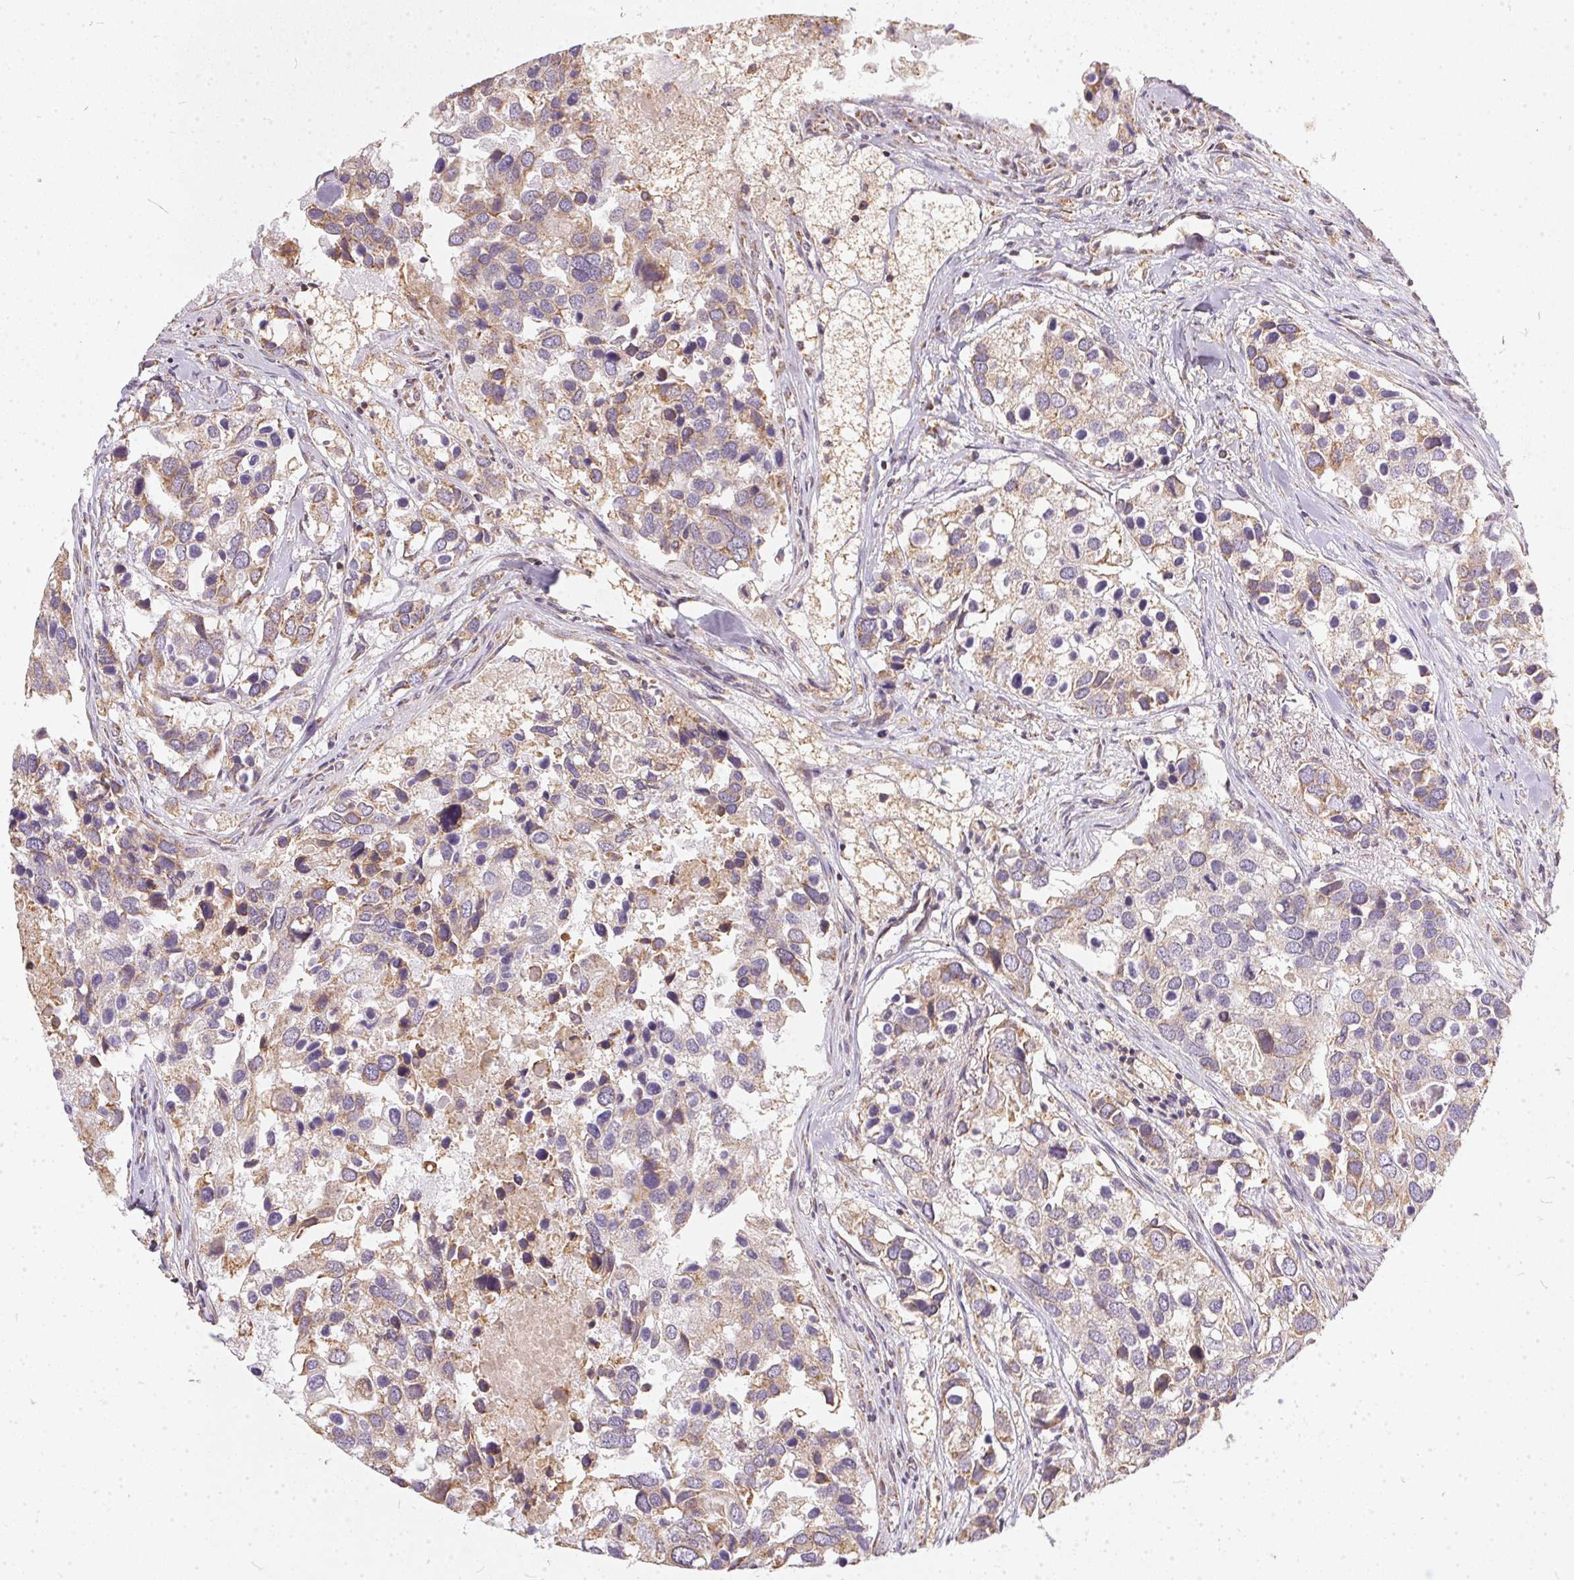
{"staining": {"intensity": "weak", "quantity": "25%-75%", "location": "cytoplasmic/membranous"}, "tissue": "breast cancer", "cell_type": "Tumor cells", "image_type": "cancer", "snomed": [{"axis": "morphology", "description": "Duct carcinoma"}, {"axis": "topography", "description": "Breast"}], "caption": "Brown immunohistochemical staining in human breast cancer exhibits weak cytoplasmic/membranous staining in approximately 25%-75% of tumor cells. (DAB (3,3'-diaminobenzidine) IHC with brightfield microscopy, high magnification).", "gene": "VWA5B2", "patient": {"sex": "female", "age": 83}}